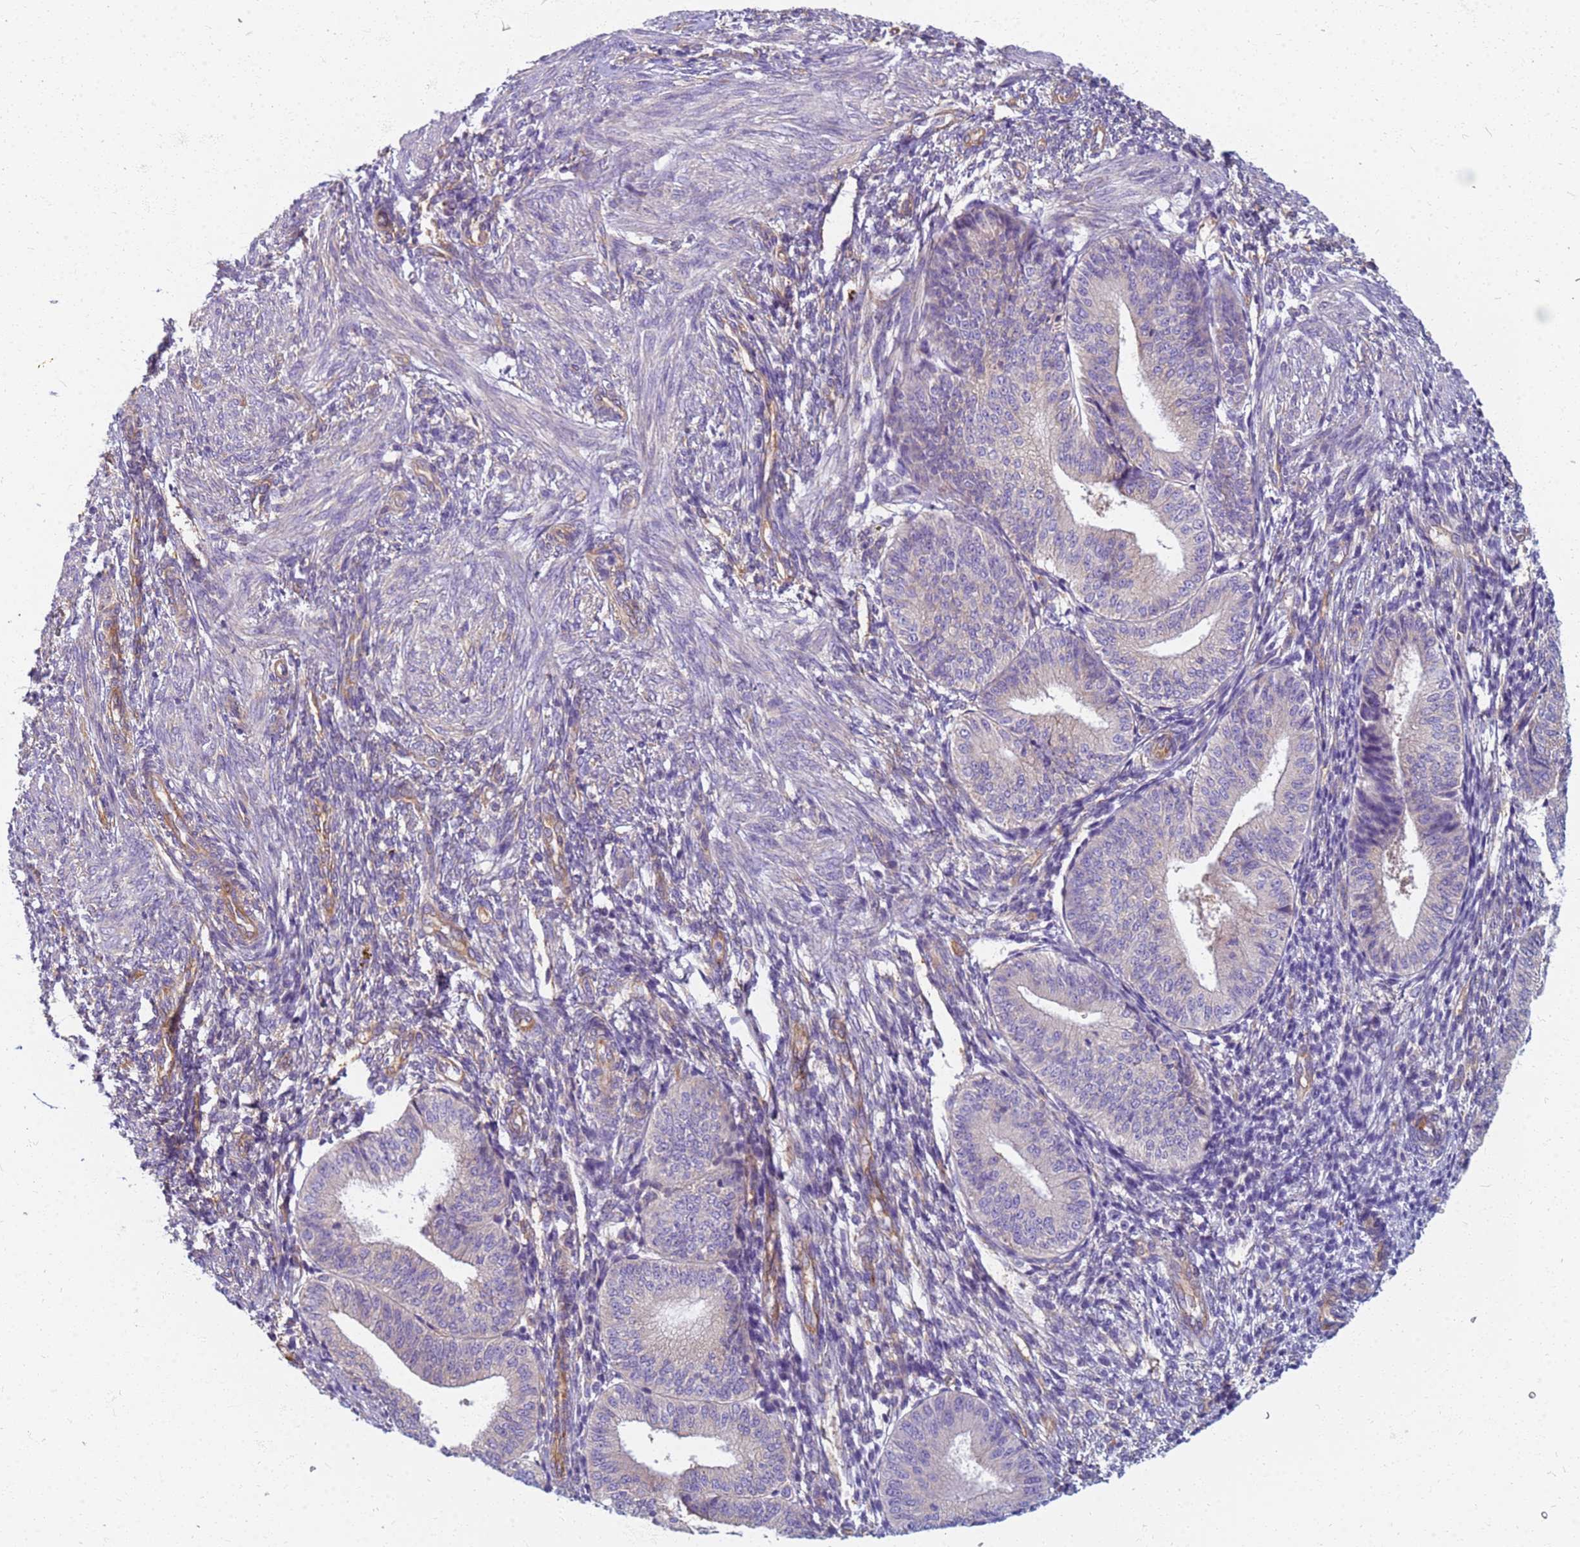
{"staining": {"intensity": "weak", "quantity": "25%-75%", "location": "cytoplasmic/membranous"}, "tissue": "endometrium", "cell_type": "Cells in endometrial stroma", "image_type": "normal", "snomed": [{"axis": "morphology", "description": "Normal tissue, NOS"}, {"axis": "topography", "description": "Endometrium"}], "caption": "High-magnification brightfield microscopy of benign endometrium stained with DAB (3,3'-diaminobenzidine) (brown) and counterstained with hematoxylin (blue). cells in endometrial stroma exhibit weak cytoplasmic/membranous expression is present in about25%-75% of cells. (Brightfield microscopy of DAB IHC at high magnification).", "gene": "EEA1", "patient": {"sex": "female", "age": 34}}